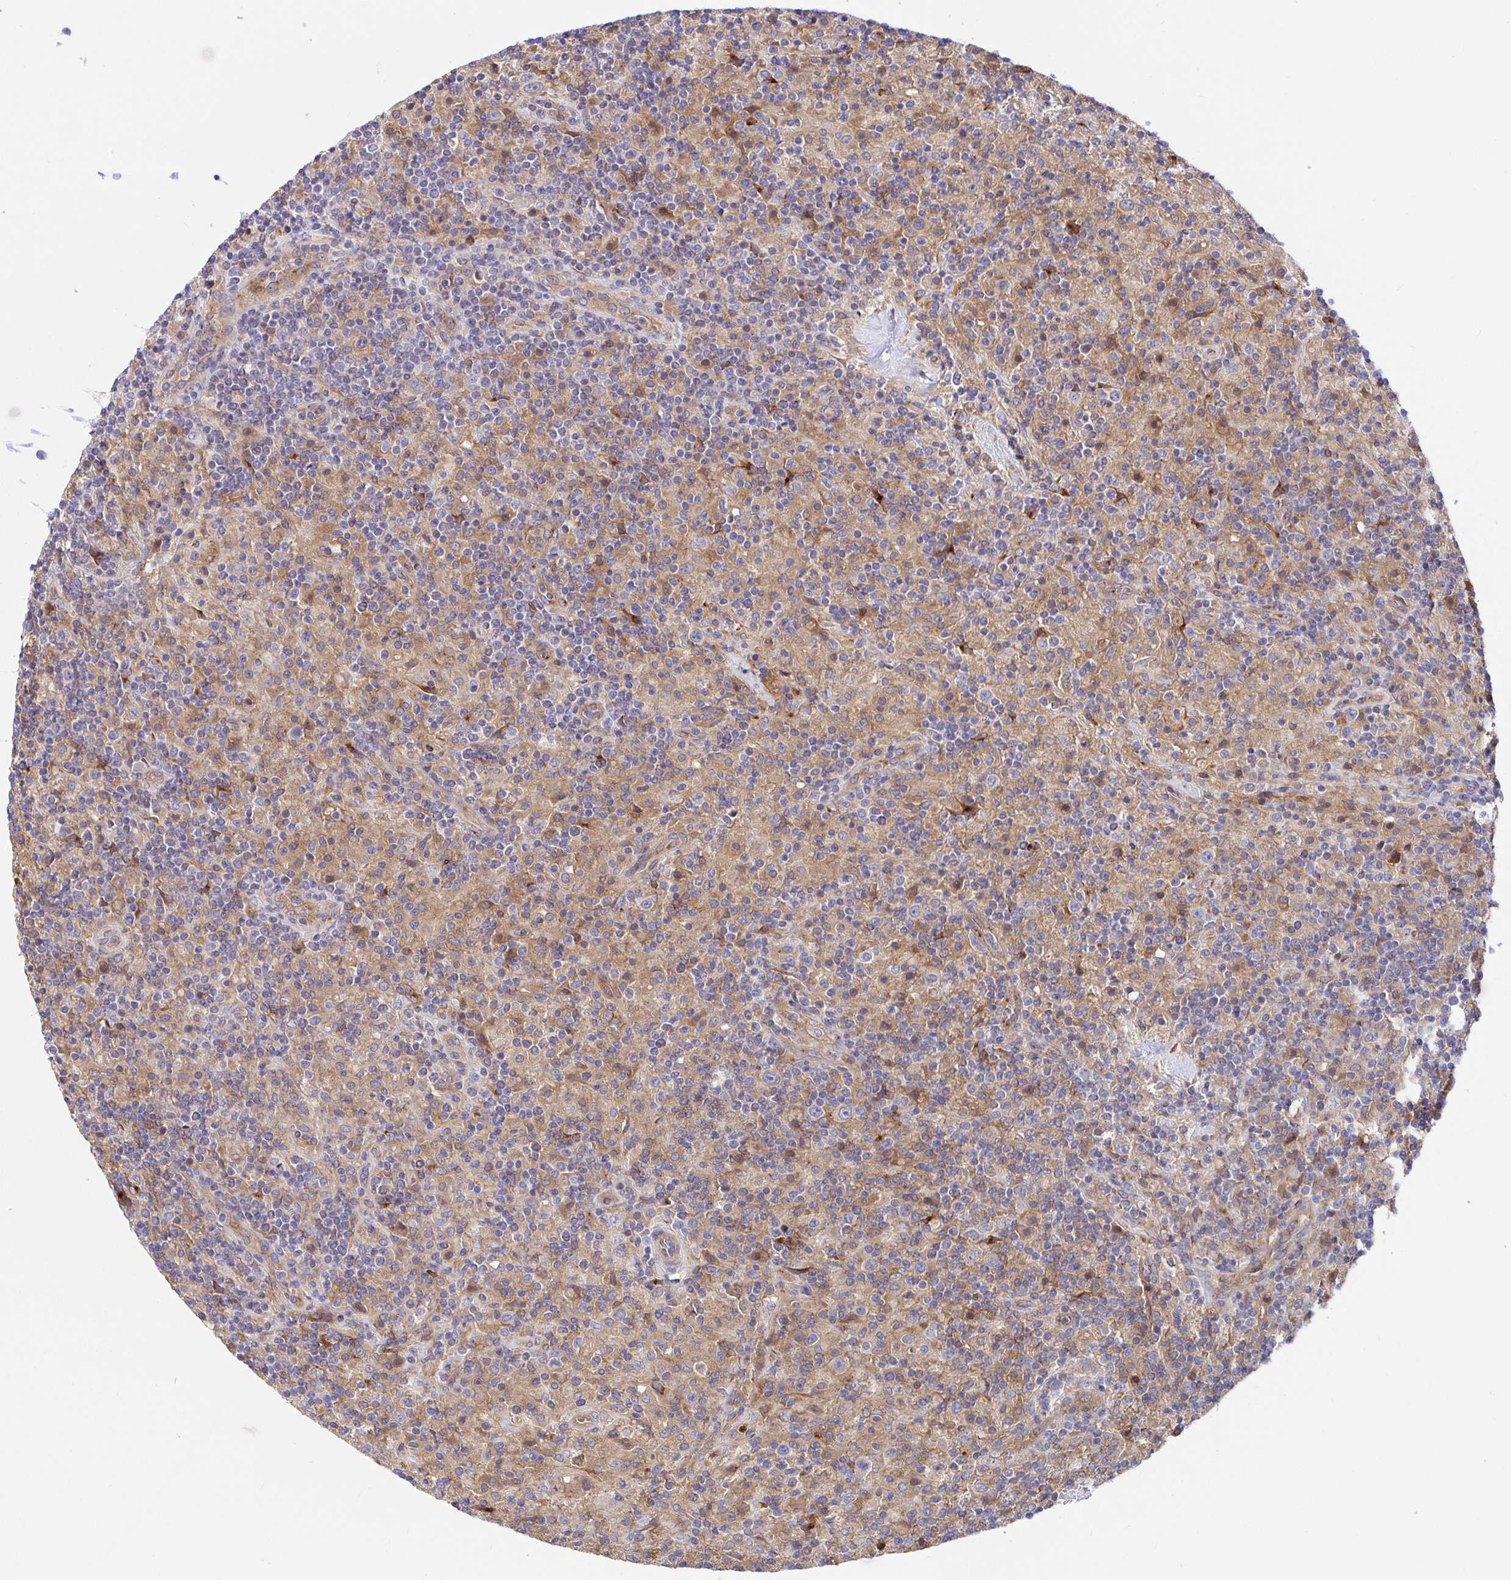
{"staining": {"intensity": "negative", "quantity": "none", "location": "none"}, "tissue": "lymphoma", "cell_type": "Tumor cells", "image_type": "cancer", "snomed": [{"axis": "morphology", "description": "Hodgkin's disease, NOS"}, {"axis": "topography", "description": "Lymph node"}], "caption": "An image of Hodgkin's disease stained for a protein exhibits no brown staining in tumor cells.", "gene": "GOLGA1", "patient": {"sex": "male", "age": 70}}